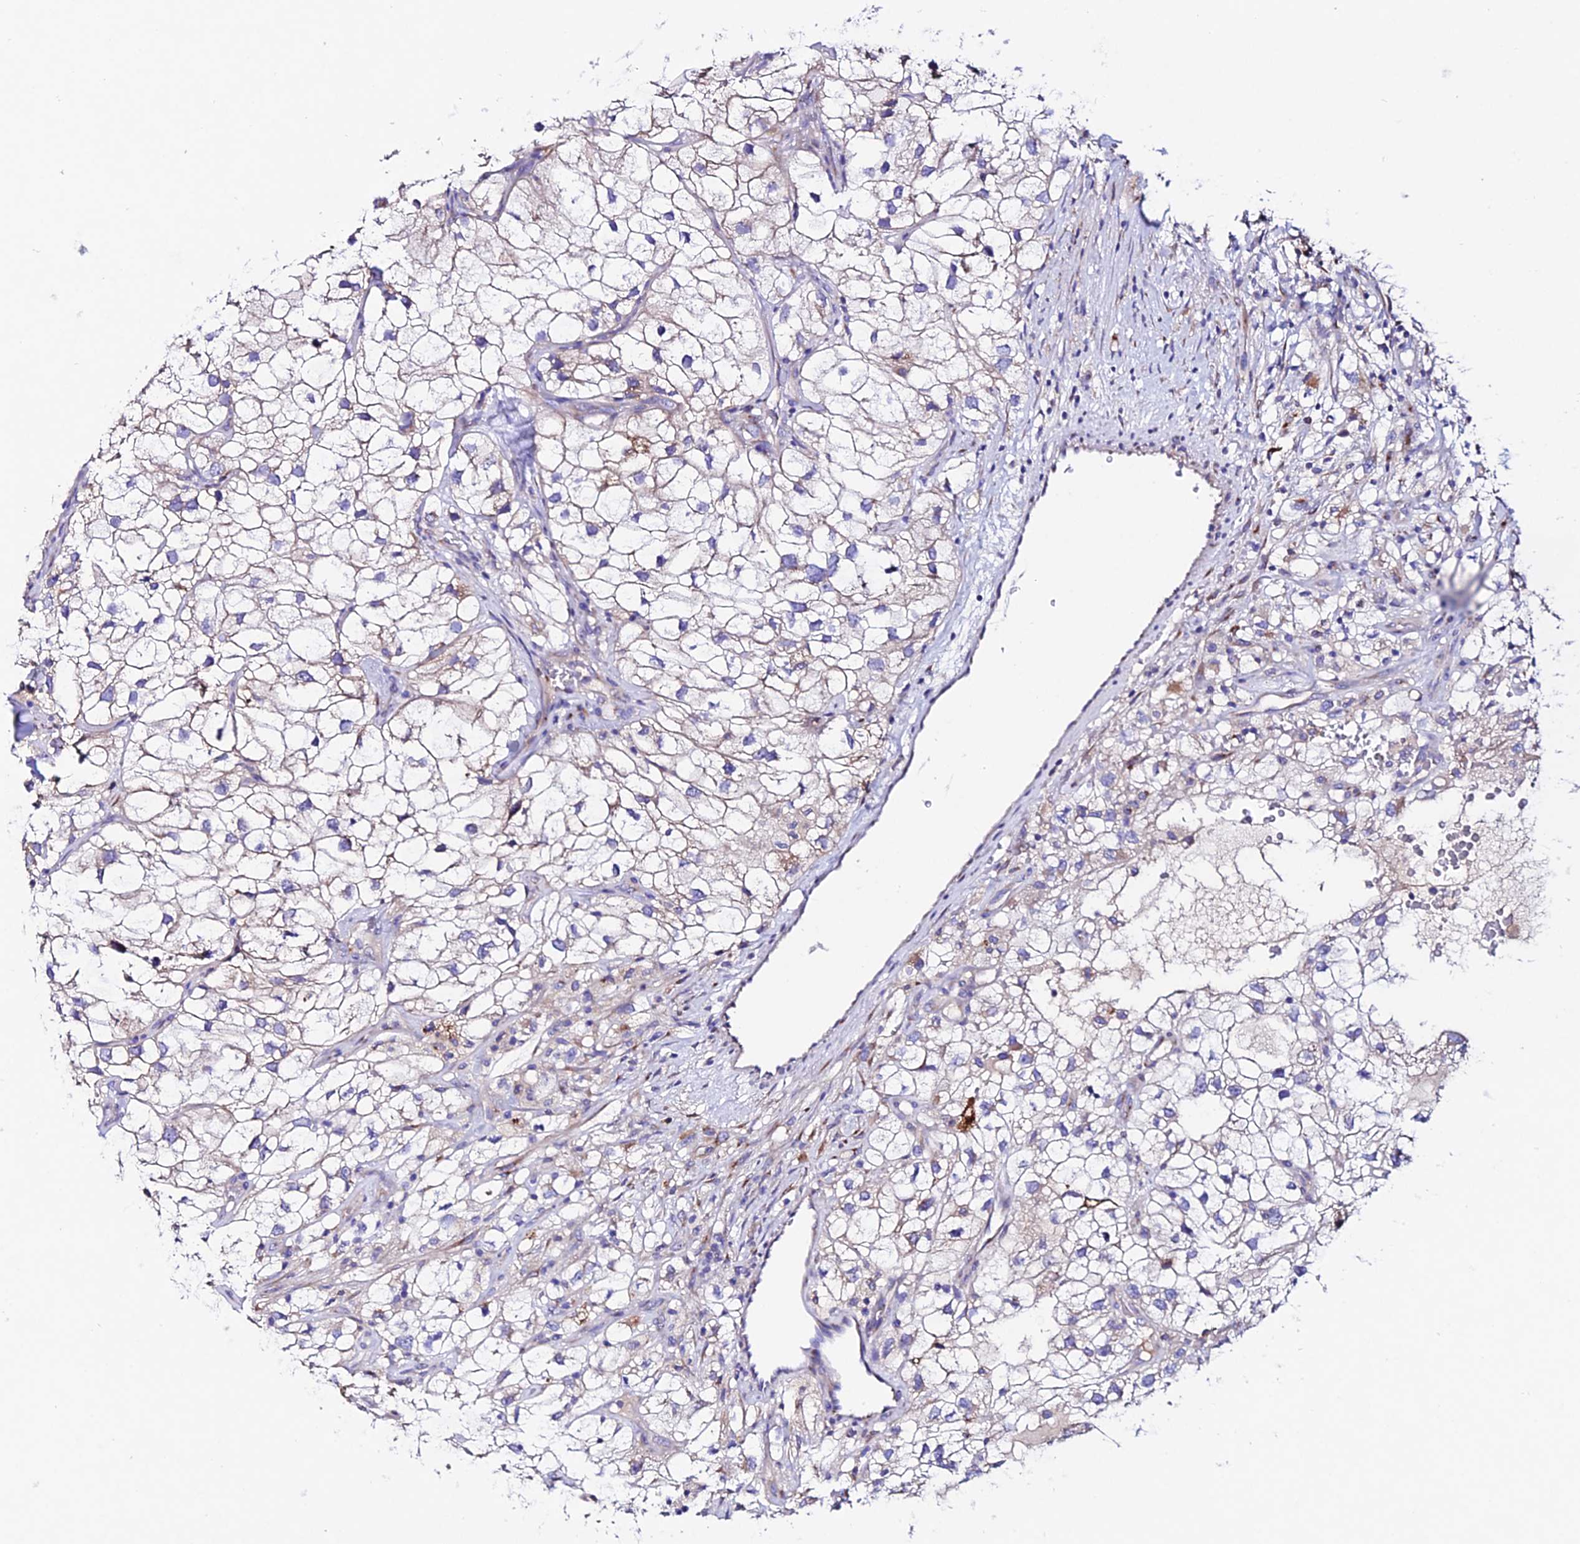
{"staining": {"intensity": "moderate", "quantity": "<25%", "location": "cytoplasmic/membranous"}, "tissue": "renal cancer", "cell_type": "Tumor cells", "image_type": "cancer", "snomed": [{"axis": "morphology", "description": "Adenocarcinoma, NOS"}, {"axis": "topography", "description": "Kidney"}], "caption": "This image displays adenocarcinoma (renal) stained with IHC to label a protein in brown. The cytoplasmic/membranous of tumor cells show moderate positivity for the protein. Nuclei are counter-stained blue.", "gene": "OR51Q1", "patient": {"sex": "male", "age": 59}}